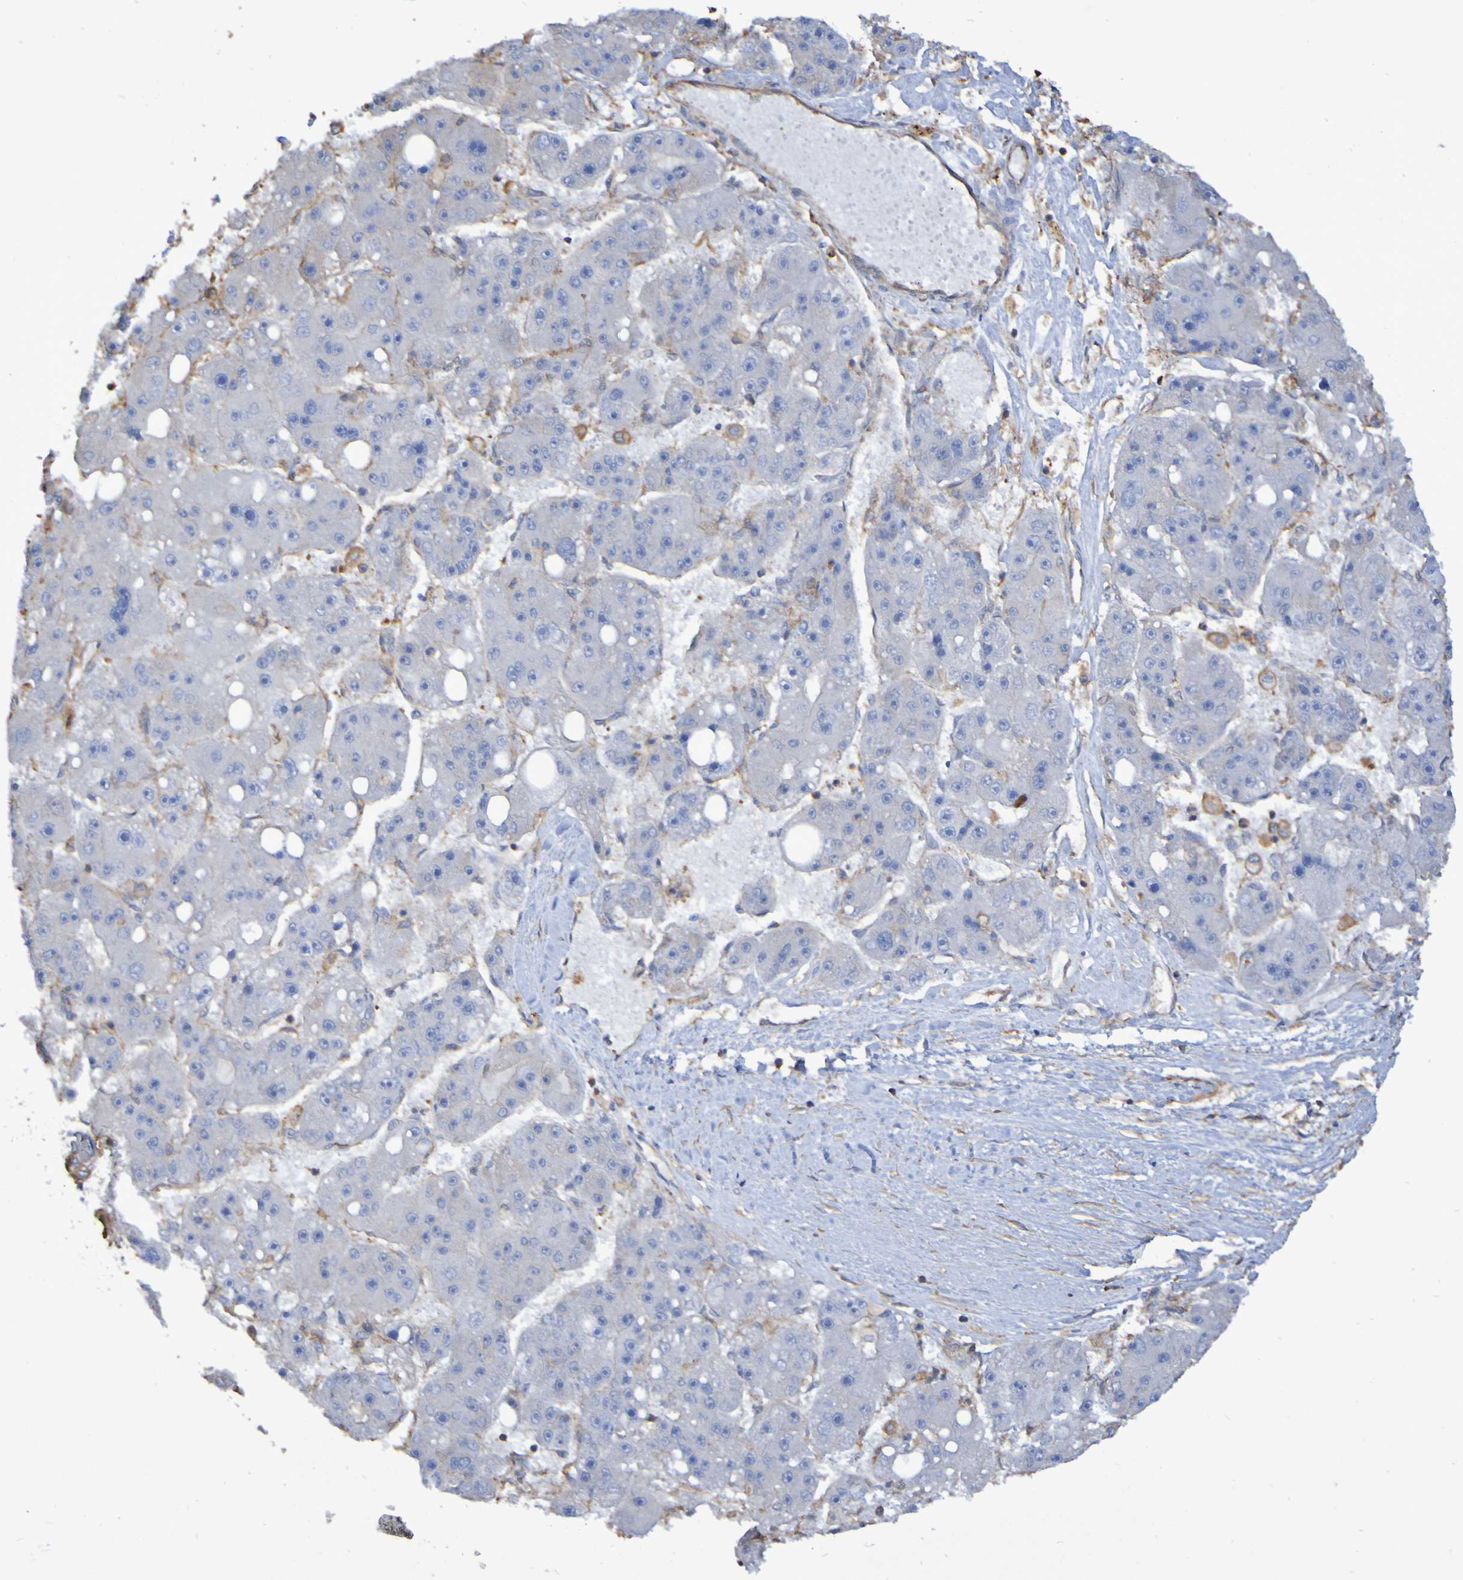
{"staining": {"intensity": "negative", "quantity": "none", "location": "none"}, "tissue": "liver cancer", "cell_type": "Tumor cells", "image_type": "cancer", "snomed": [{"axis": "morphology", "description": "Carcinoma, Hepatocellular, NOS"}, {"axis": "topography", "description": "Liver"}], "caption": "Photomicrograph shows no protein staining in tumor cells of hepatocellular carcinoma (liver) tissue.", "gene": "SYNJ1", "patient": {"sex": "female", "age": 61}}